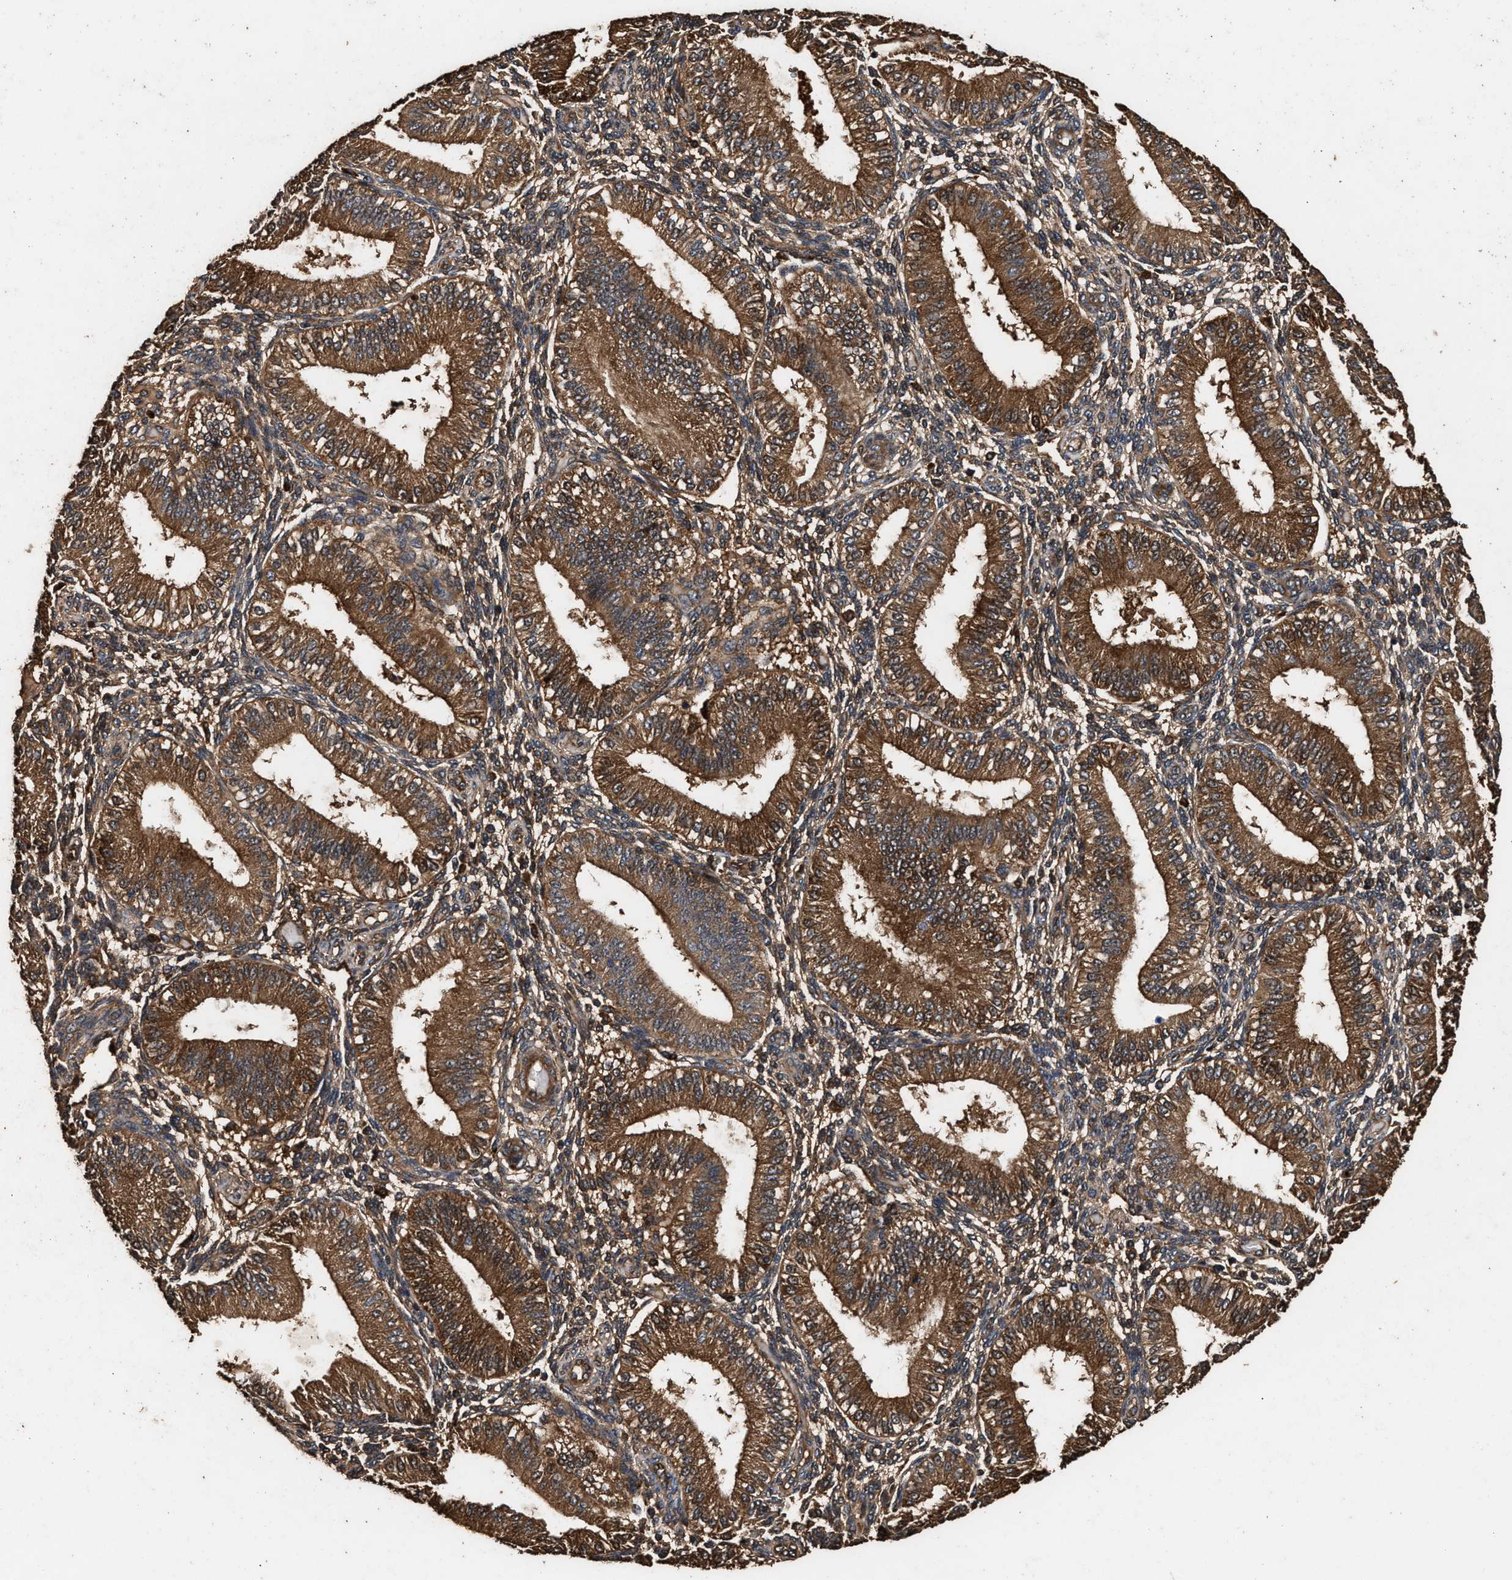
{"staining": {"intensity": "moderate", "quantity": "25%-75%", "location": "cytoplasmic/membranous"}, "tissue": "endometrium", "cell_type": "Cells in endometrial stroma", "image_type": "normal", "snomed": [{"axis": "morphology", "description": "Normal tissue, NOS"}, {"axis": "topography", "description": "Endometrium"}], "caption": "A brown stain labels moderate cytoplasmic/membranous staining of a protein in cells in endometrial stroma of benign human endometrium. (IHC, brightfield microscopy, high magnification).", "gene": "ENSG00000286112", "patient": {"sex": "female", "age": 39}}